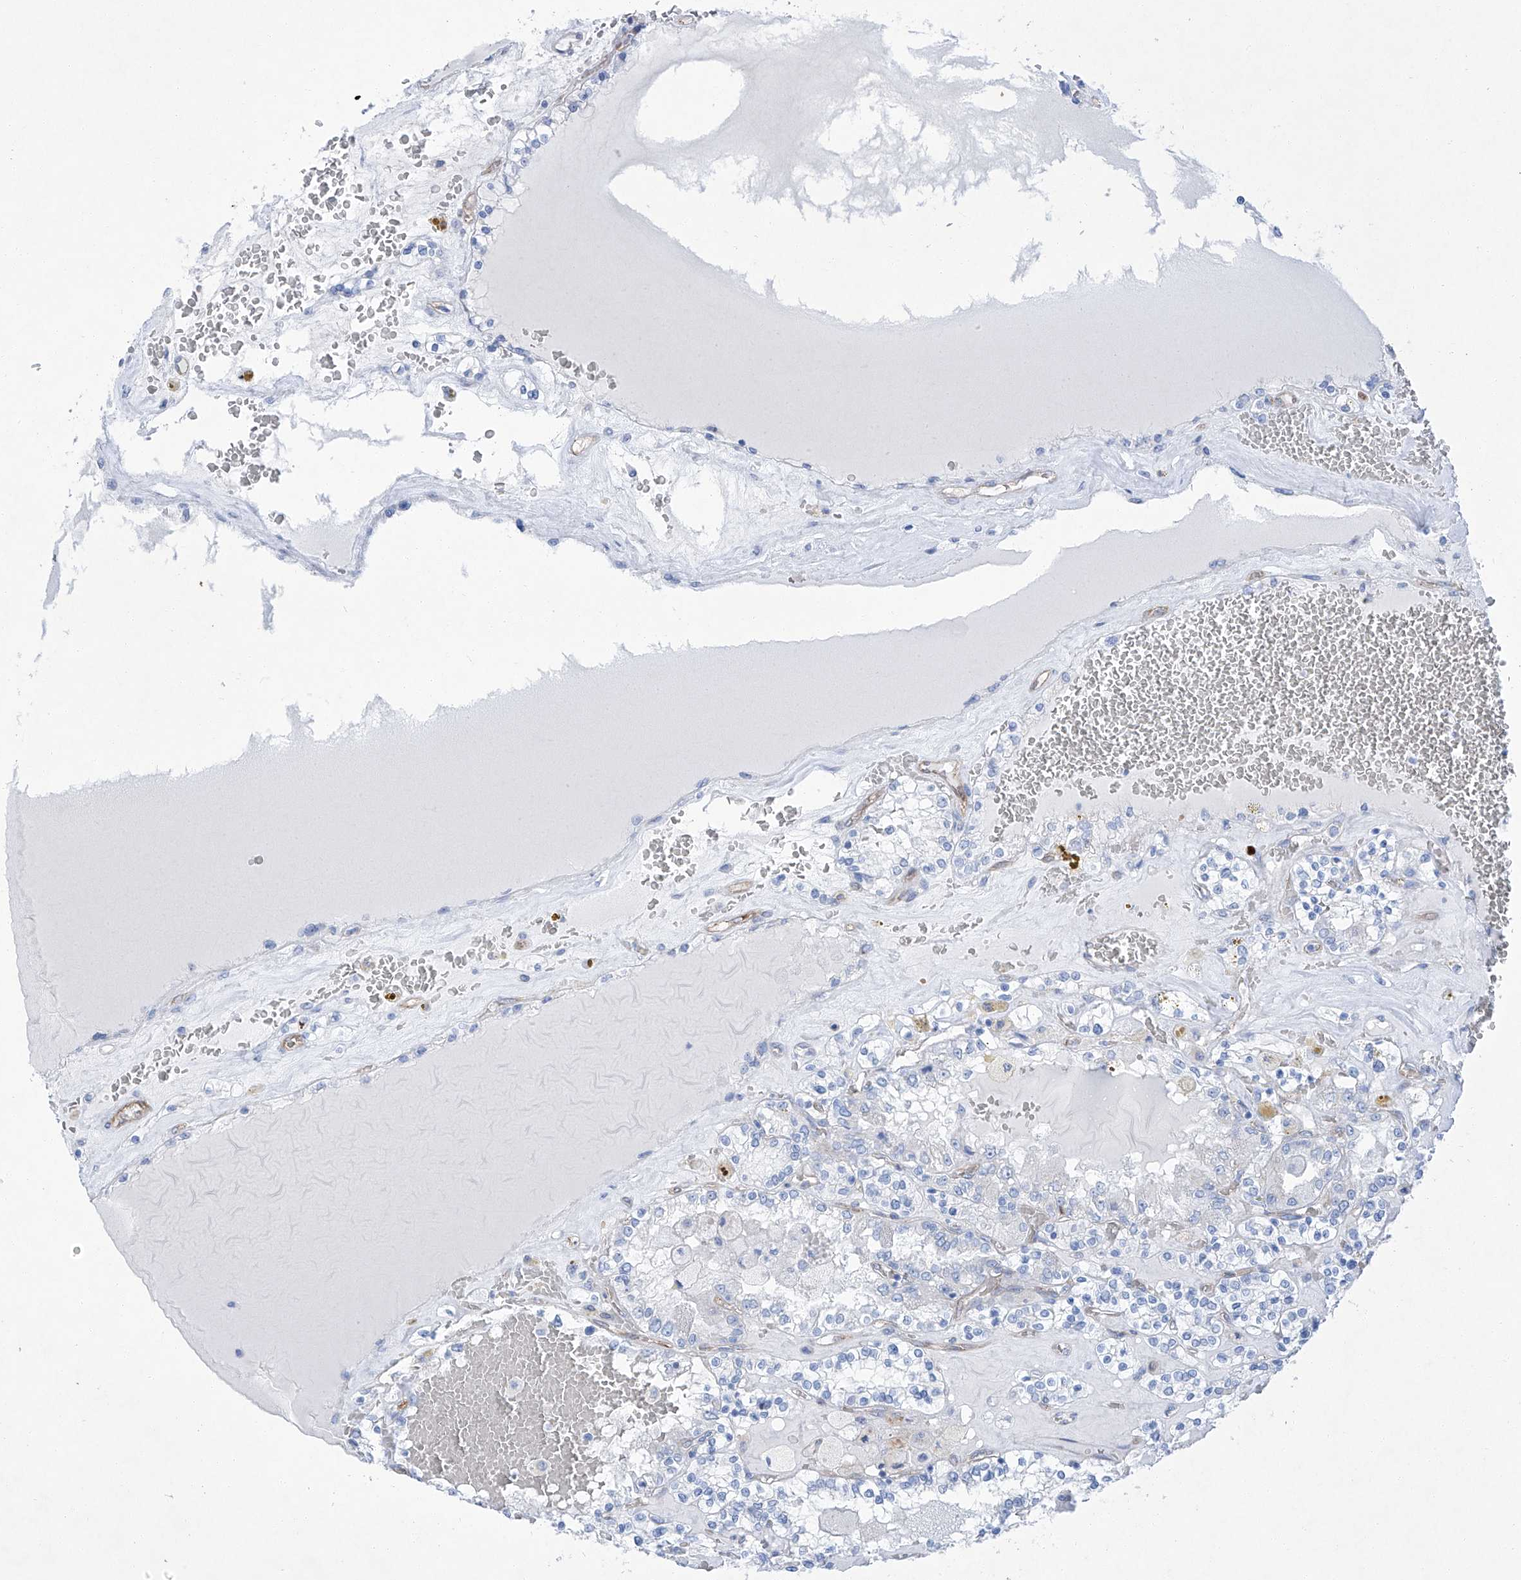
{"staining": {"intensity": "negative", "quantity": "none", "location": "none"}, "tissue": "renal cancer", "cell_type": "Tumor cells", "image_type": "cancer", "snomed": [{"axis": "morphology", "description": "Adenocarcinoma, NOS"}, {"axis": "topography", "description": "Kidney"}], "caption": "A micrograph of human renal cancer is negative for staining in tumor cells.", "gene": "MAGI1", "patient": {"sex": "female", "age": 56}}